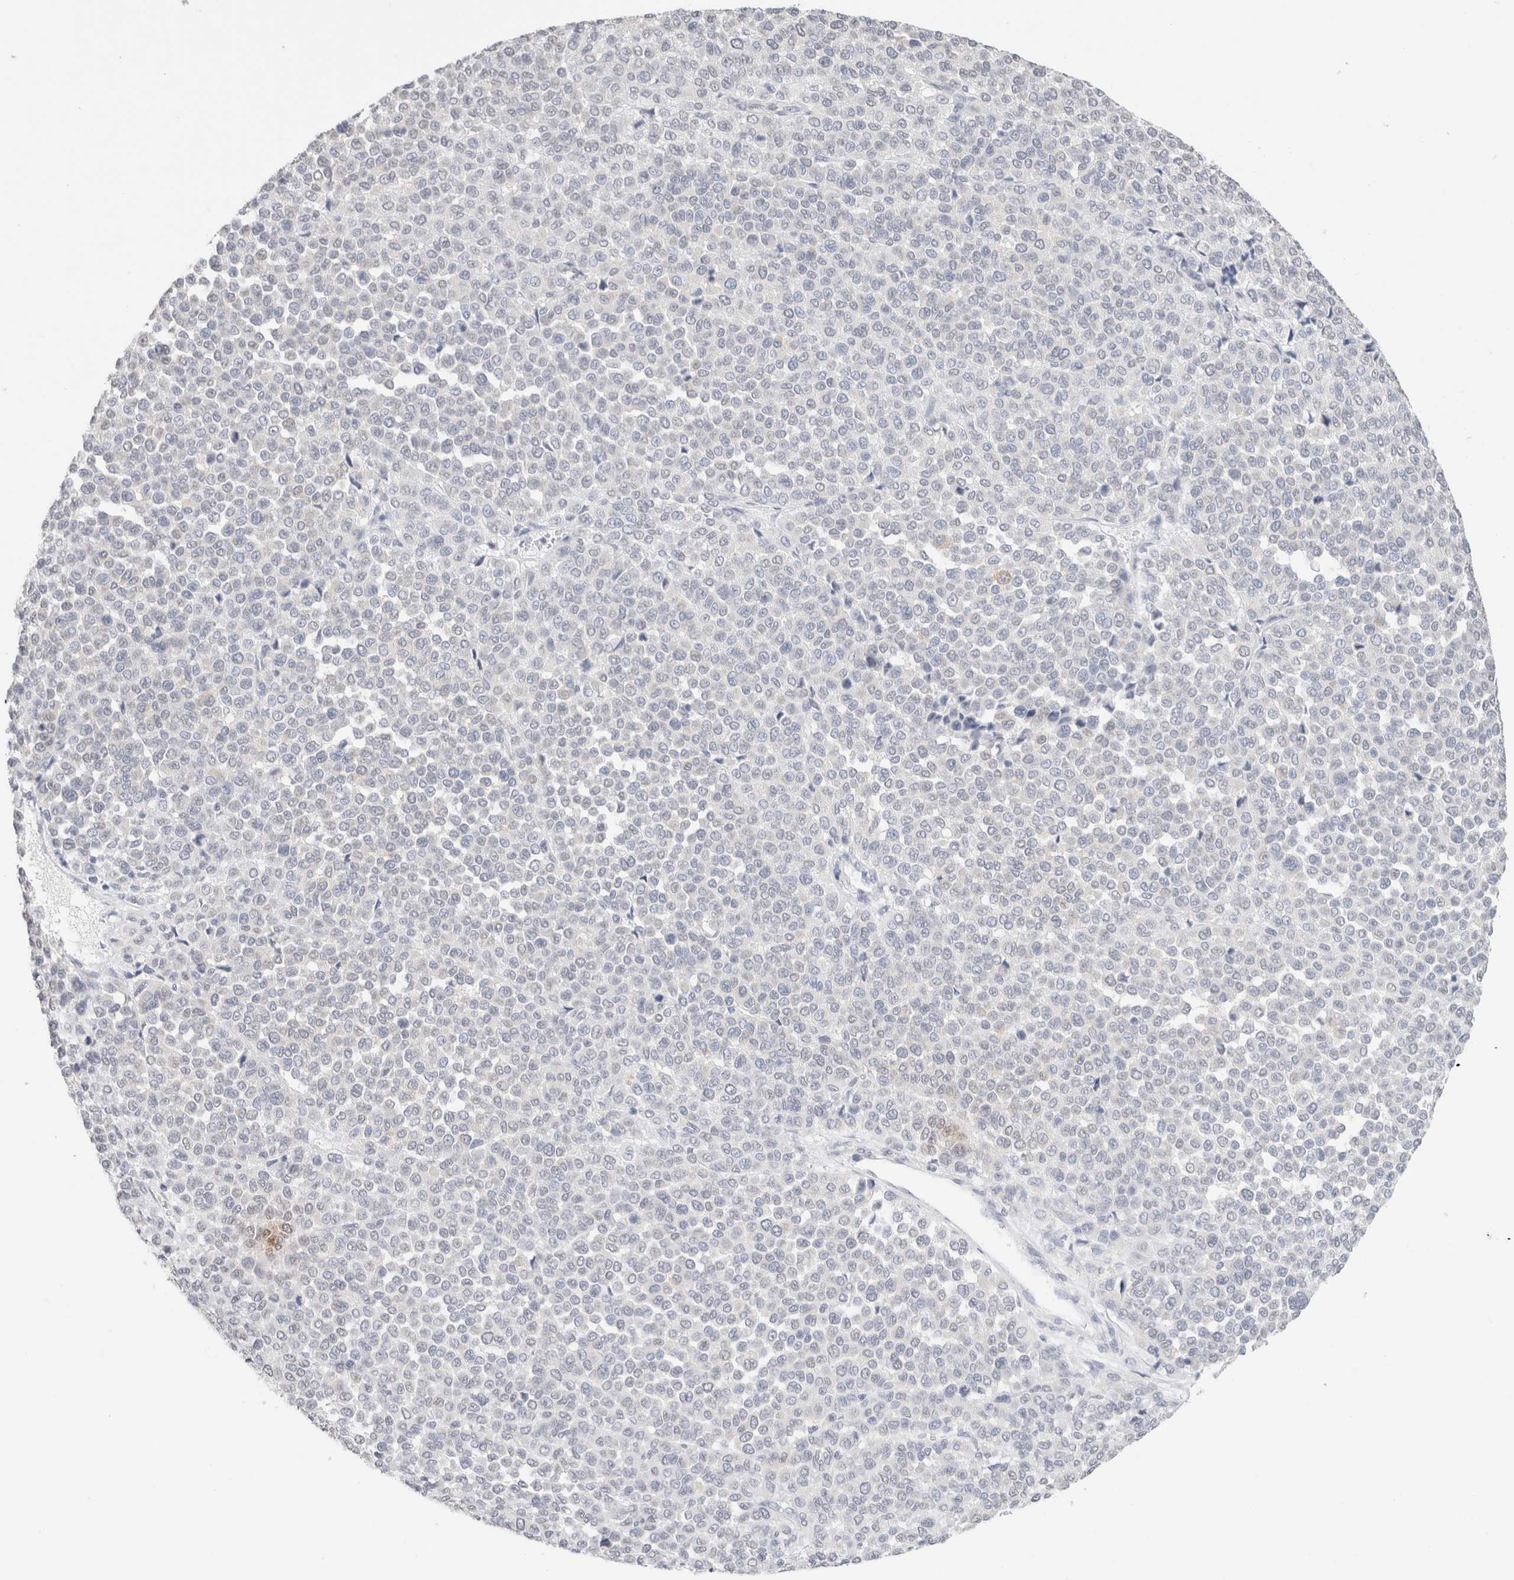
{"staining": {"intensity": "negative", "quantity": "none", "location": "none"}, "tissue": "melanoma", "cell_type": "Tumor cells", "image_type": "cancer", "snomed": [{"axis": "morphology", "description": "Malignant melanoma, Metastatic site"}, {"axis": "topography", "description": "Pancreas"}], "caption": "Tumor cells show no significant positivity in malignant melanoma (metastatic site).", "gene": "CD80", "patient": {"sex": "female", "age": 30}}